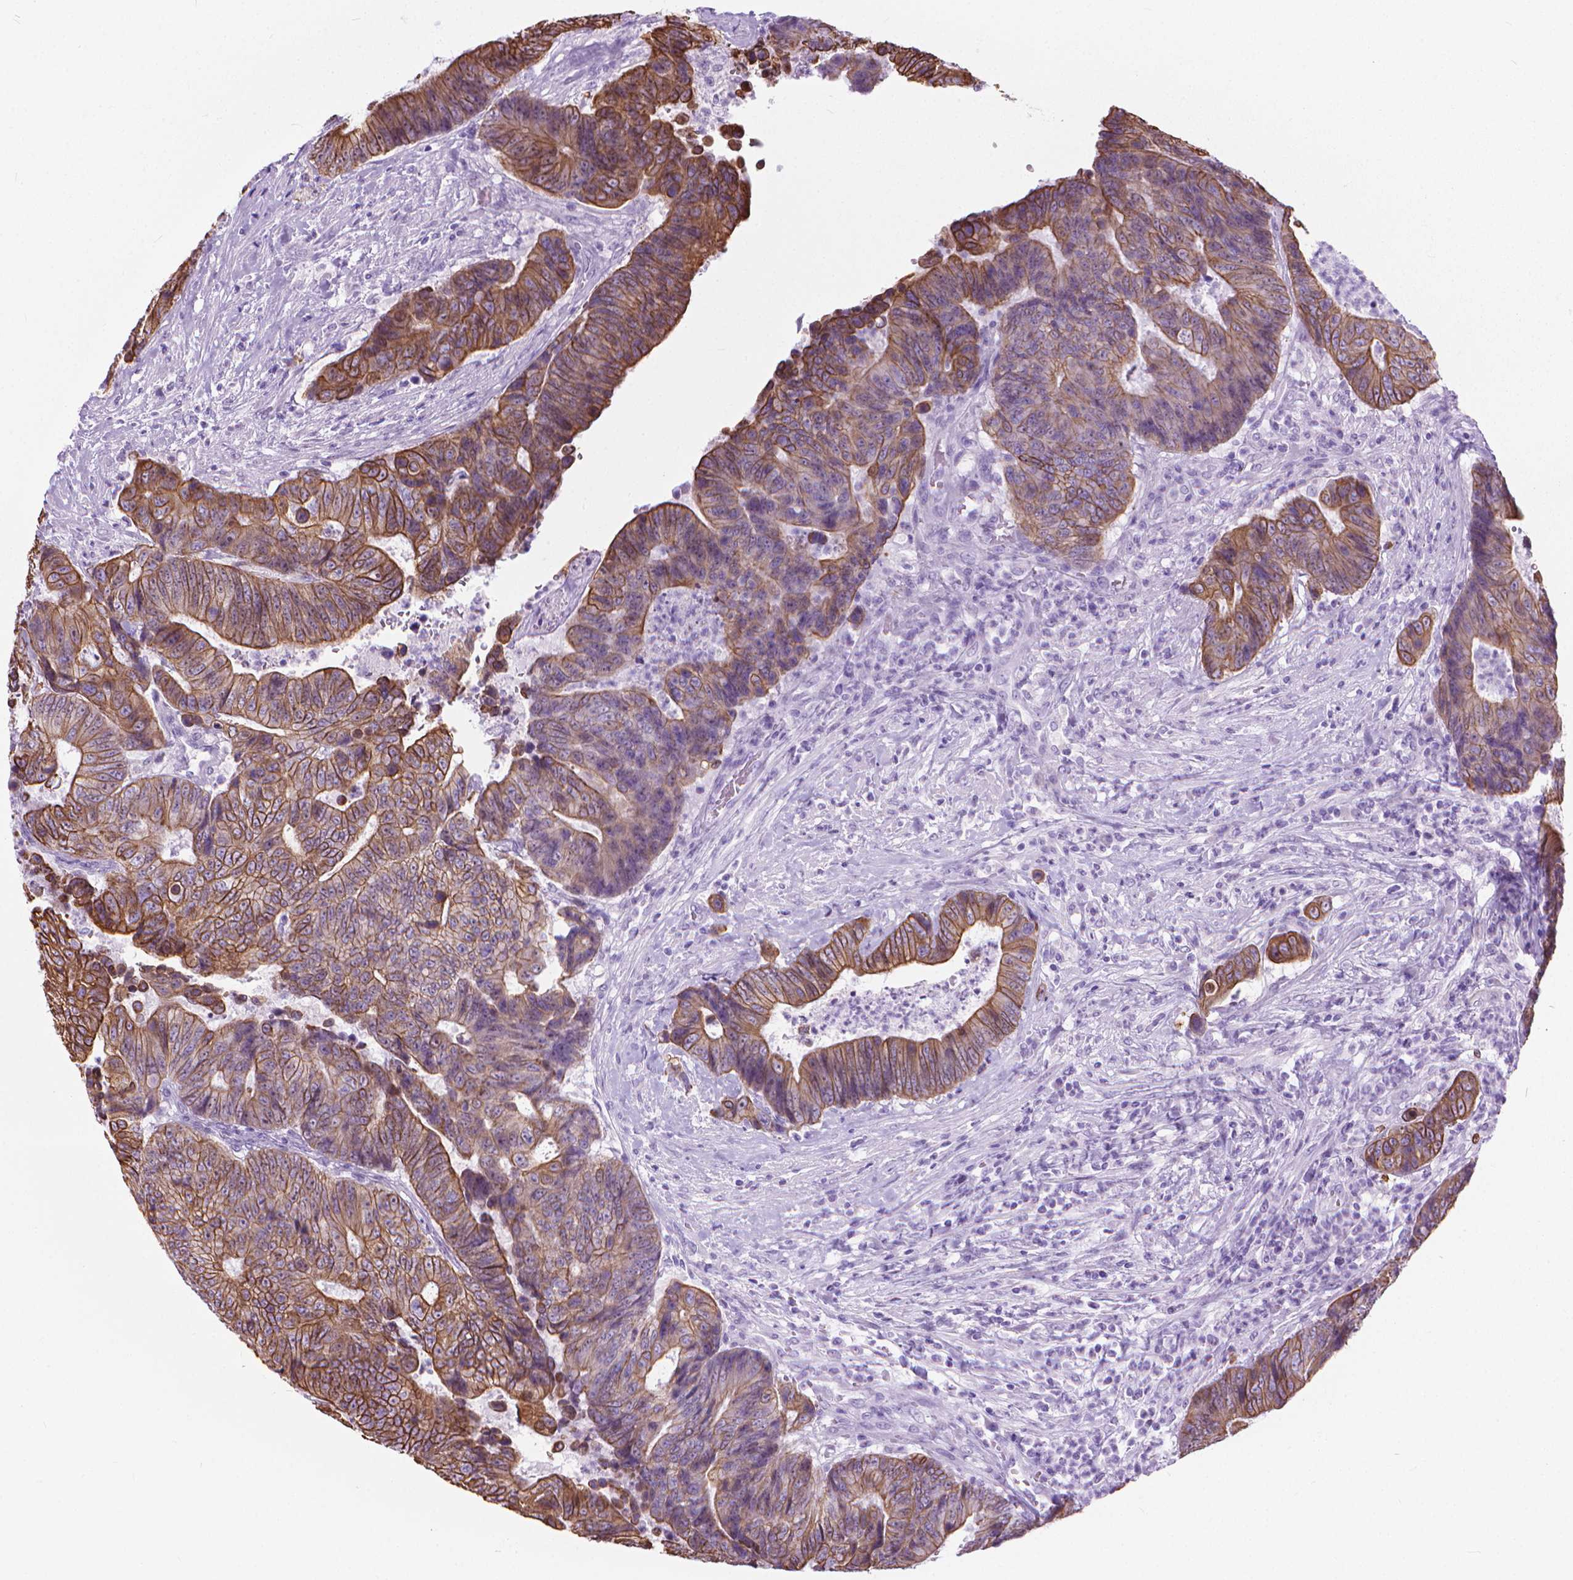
{"staining": {"intensity": "strong", "quantity": "25%-75%", "location": "cytoplasmic/membranous"}, "tissue": "colorectal cancer", "cell_type": "Tumor cells", "image_type": "cancer", "snomed": [{"axis": "morphology", "description": "Adenocarcinoma, NOS"}, {"axis": "topography", "description": "Colon"}], "caption": "Tumor cells reveal high levels of strong cytoplasmic/membranous staining in about 25%-75% of cells in human adenocarcinoma (colorectal). (DAB (3,3'-diaminobenzidine) = brown stain, brightfield microscopy at high magnification).", "gene": "HTR2B", "patient": {"sex": "female", "age": 48}}